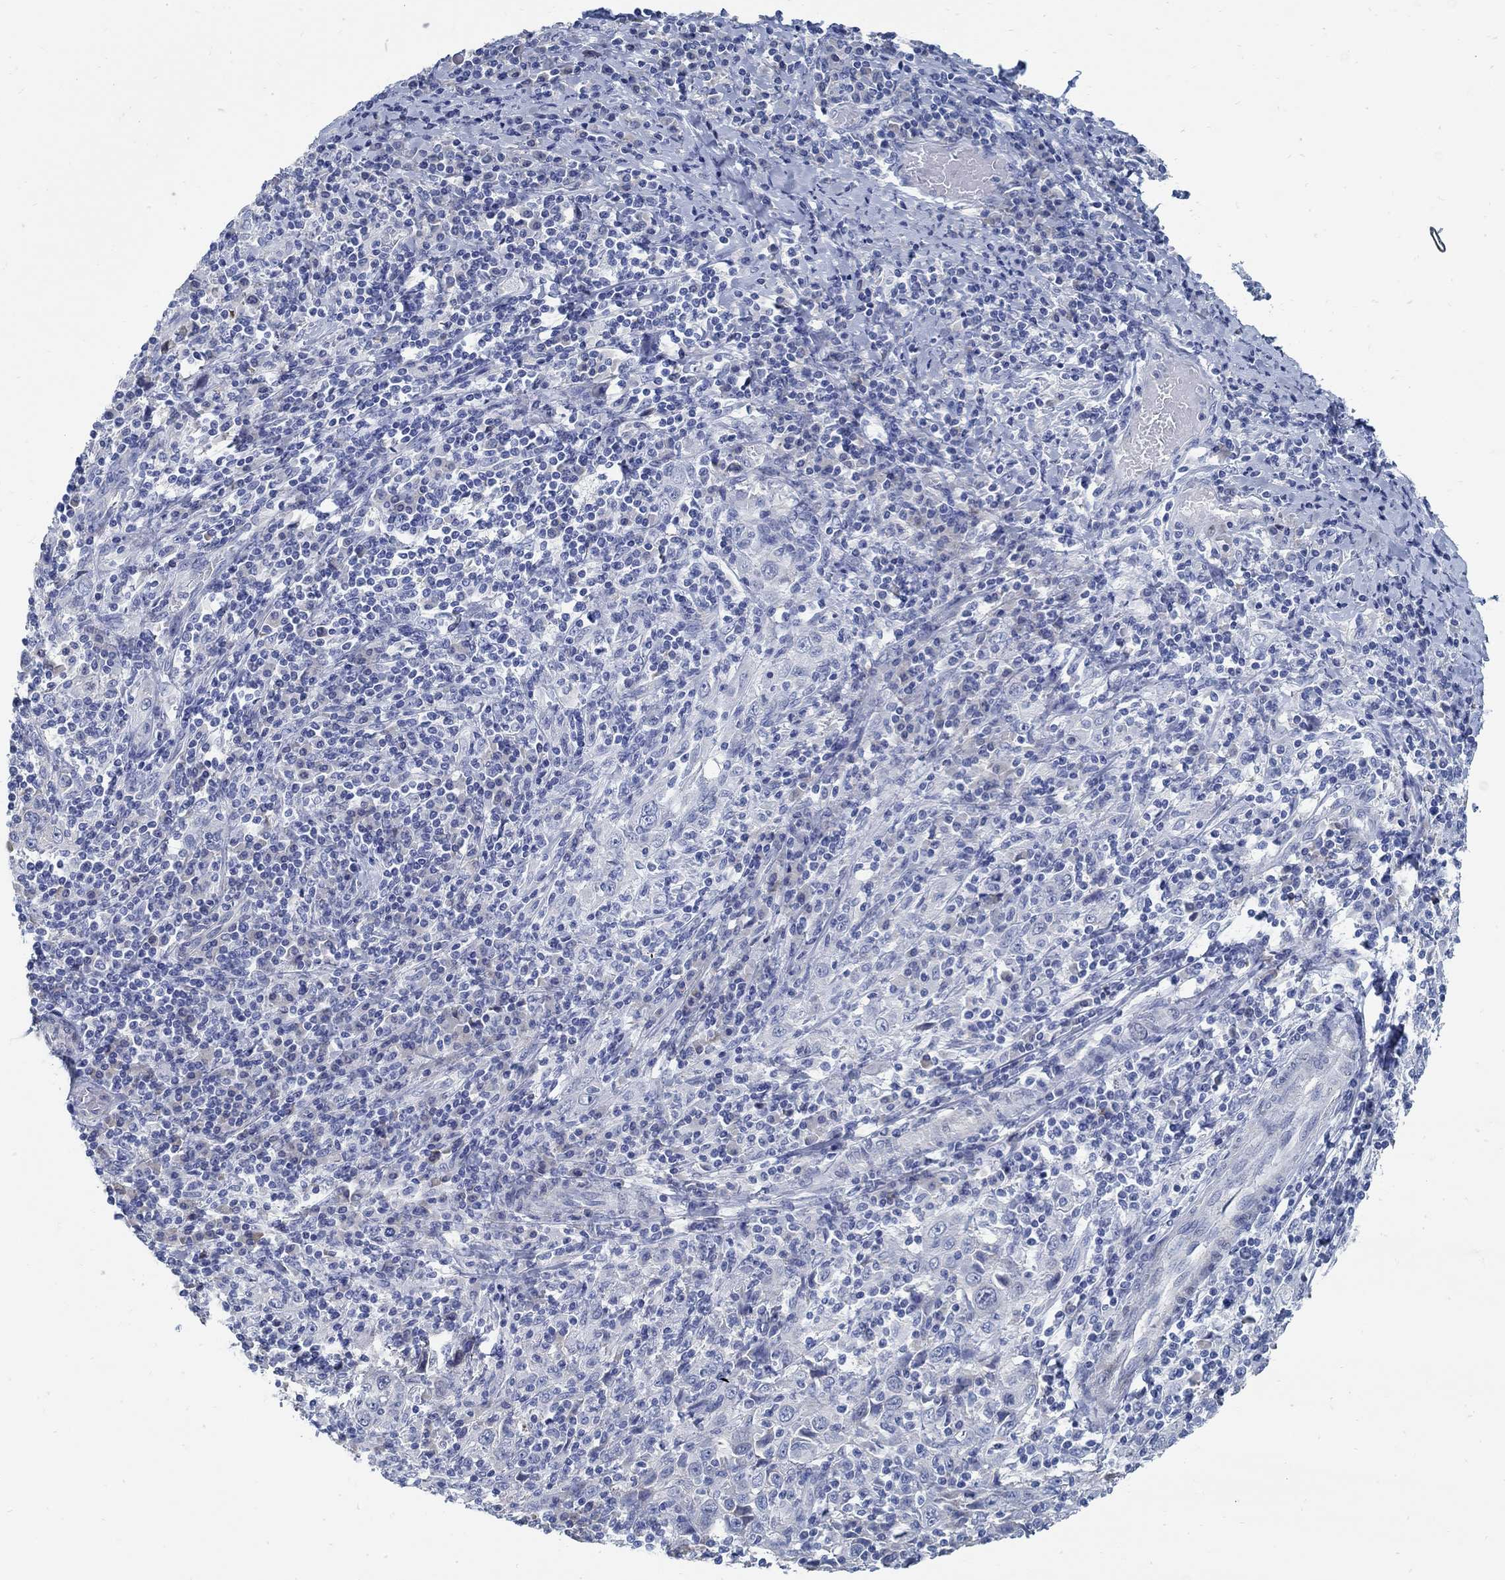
{"staining": {"intensity": "negative", "quantity": "none", "location": "none"}, "tissue": "cervical cancer", "cell_type": "Tumor cells", "image_type": "cancer", "snomed": [{"axis": "morphology", "description": "Squamous cell carcinoma, NOS"}, {"axis": "topography", "description": "Cervix"}], "caption": "High magnification brightfield microscopy of cervical cancer stained with DAB (3,3'-diaminobenzidine) (brown) and counterstained with hematoxylin (blue): tumor cells show no significant expression. (Stains: DAB (3,3'-diaminobenzidine) immunohistochemistry with hematoxylin counter stain, Microscopy: brightfield microscopy at high magnification).", "gene": "C15orf39", "patient": {"sex": "female", "age": 46}}